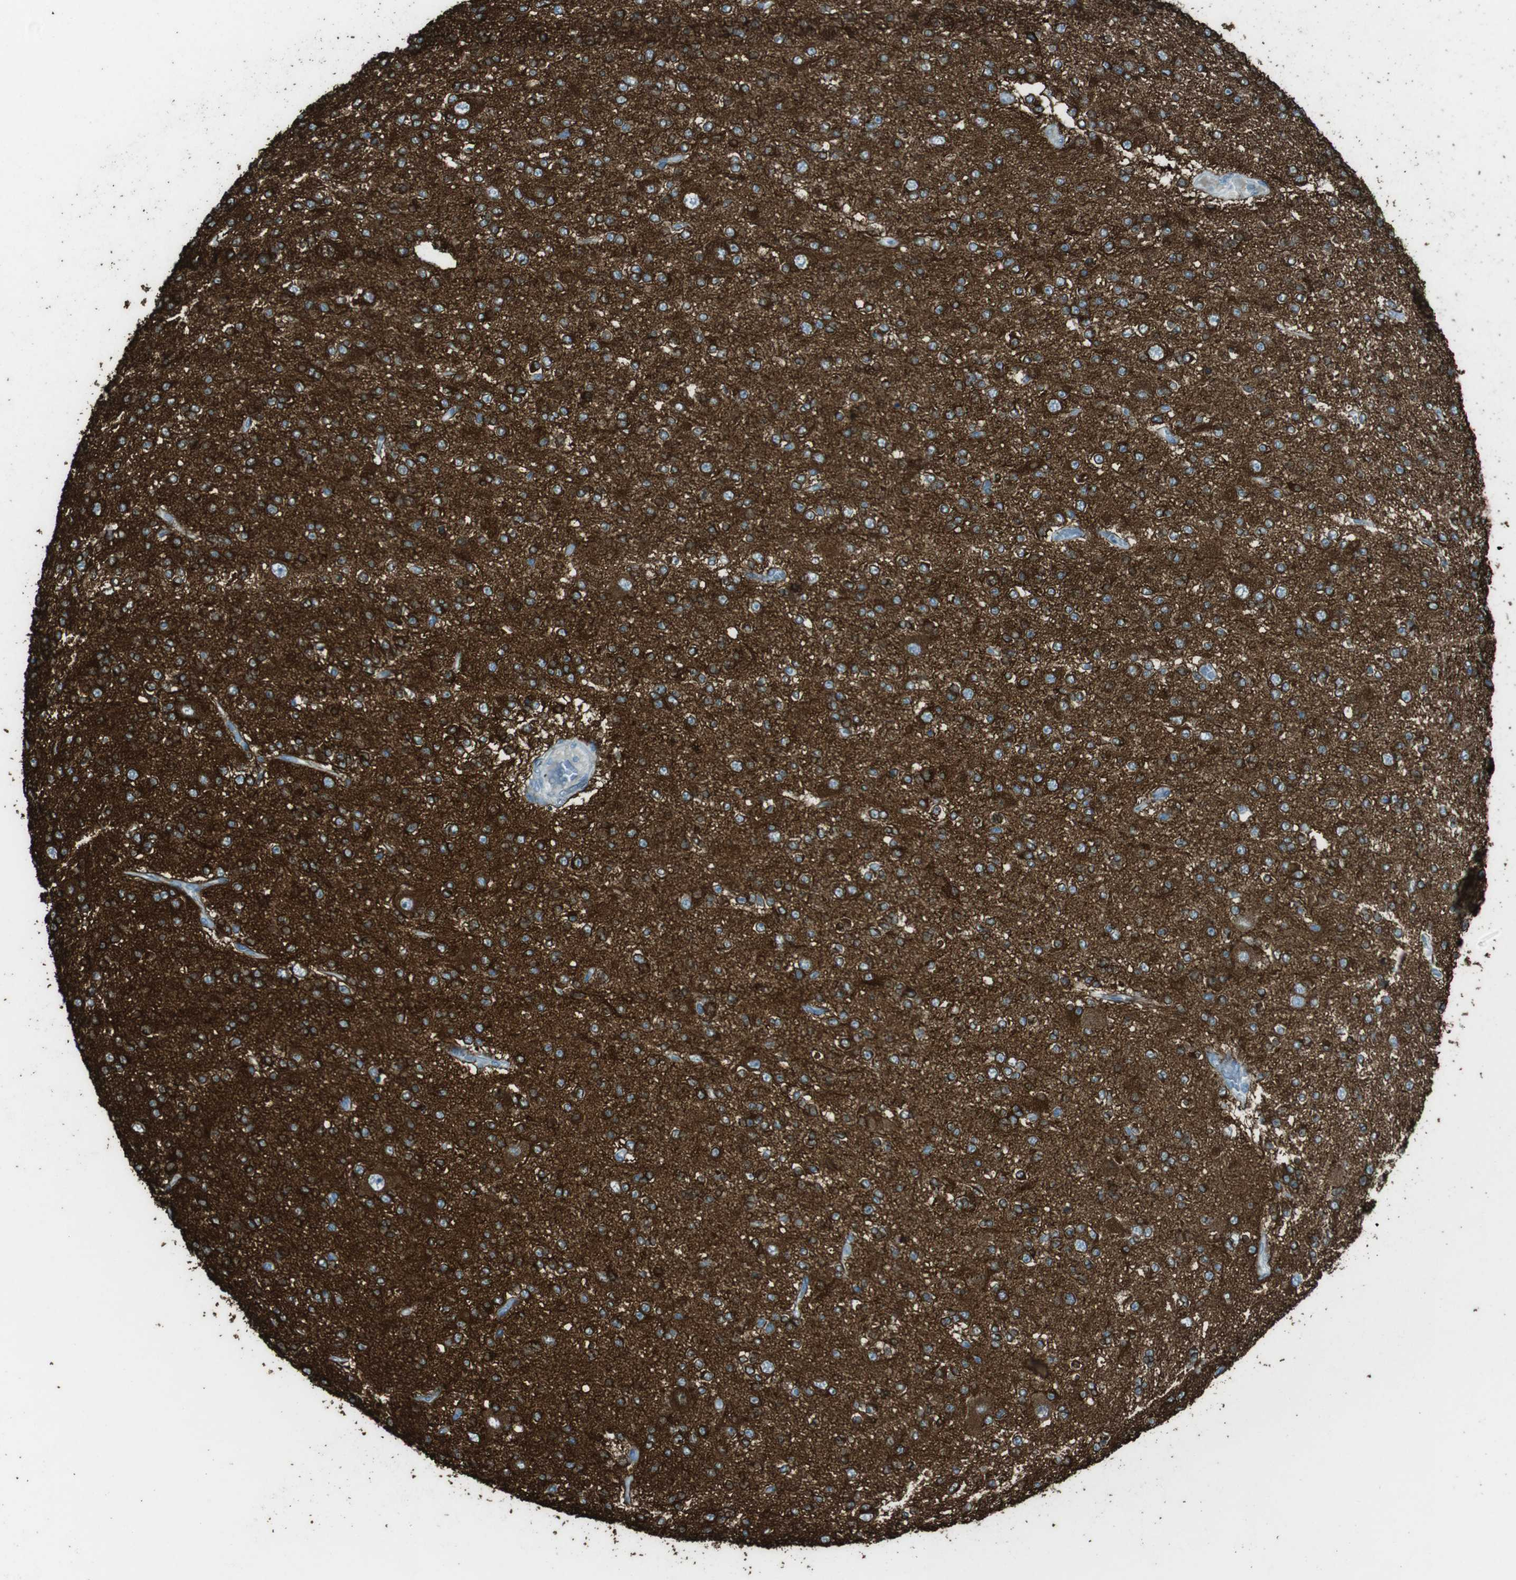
{"staining": {"intensity": "strong", "quantity": ">75%", "location": "cytoplasmic/membranous"}, "tissue": "glioma", "cell_type": "Tumor cells", "image_type": "cancer", "snomed": [{"axis": "morphology", "description": "Glioma, malignant, Low grade"}, {"axis": "topography", "description": "Brain"}], "caption": "An image of human malignant glioma (low-grade) stained for a protein demonstrates strong cytoplasmic/membranous brown staining in tumor cells. Nuclei are stained in blue.", "gene": "TUBB2A", "patient": {"sex": "male", "age": 38}}